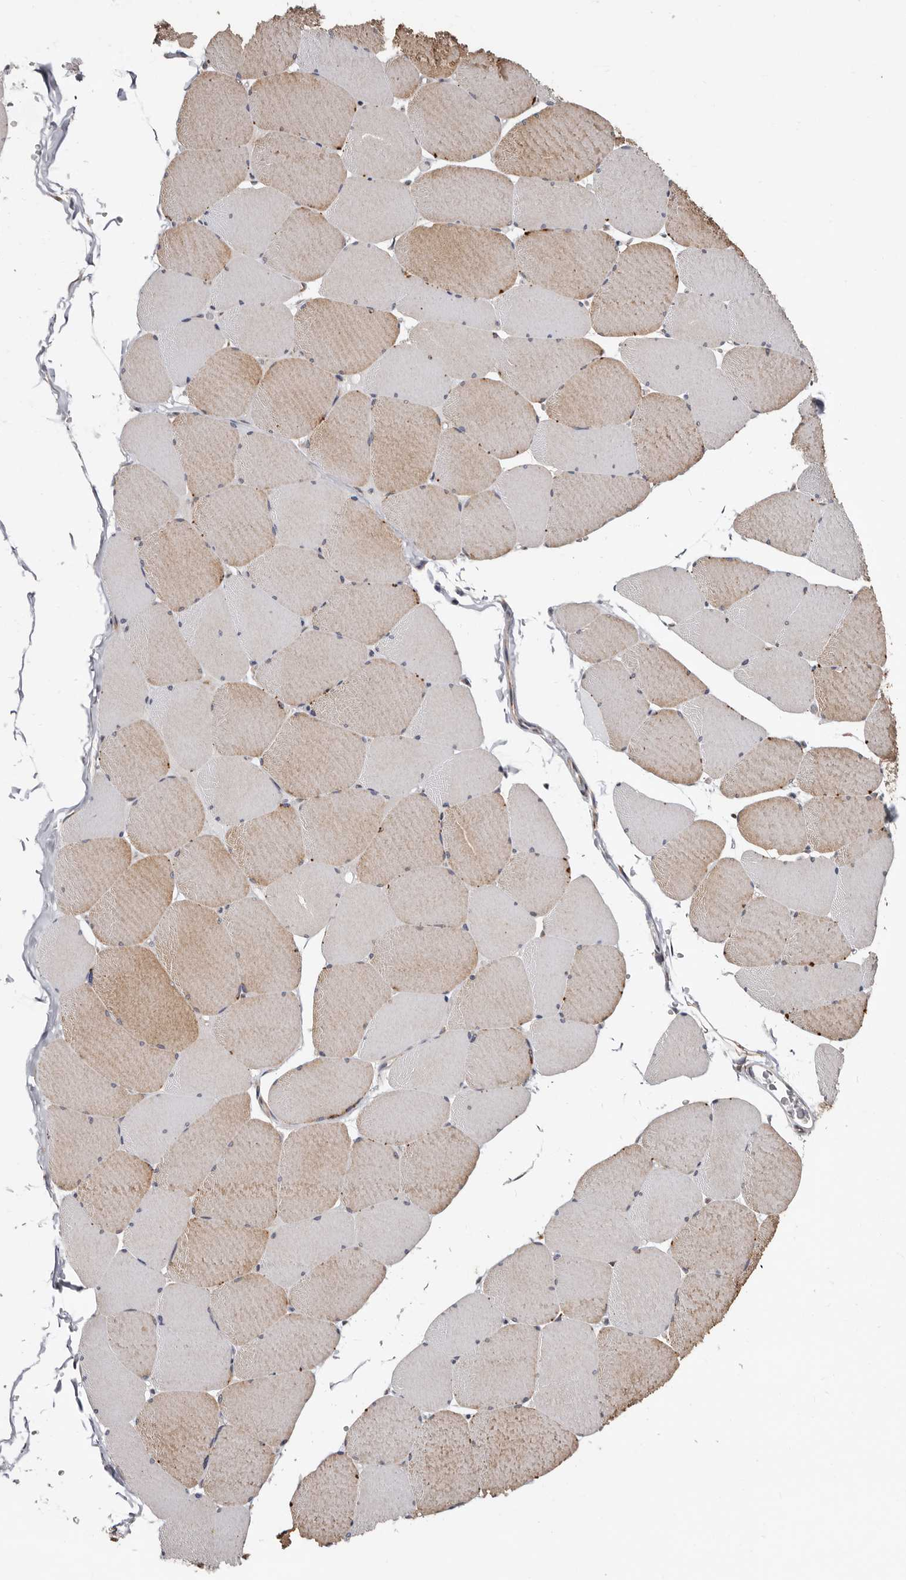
{"staining": {"intensity": "moderate", "quantity": "25%-75%", "location": "cytoplasmic/membranous"}, "tissue": "skeletal muscle", "cell_type": "Myocytes", "image_type": "normal", "snomed": [{"axis": "morphology", "description": "Normal tissue, NOS"}, {"axis": "topography", "description": "Skeletal muscle"}, {"axis": "topography", "description": "Head-Neck"}], "caption": "Approximately 25%-75% of myocytes in benign human skeletal muscle display moderate cytoplasmic/membranous protein expression as visualized by brown immunohistochemical staining.", "gene": "MRPL18", "patient": {"sex": "male", "age": 66}}